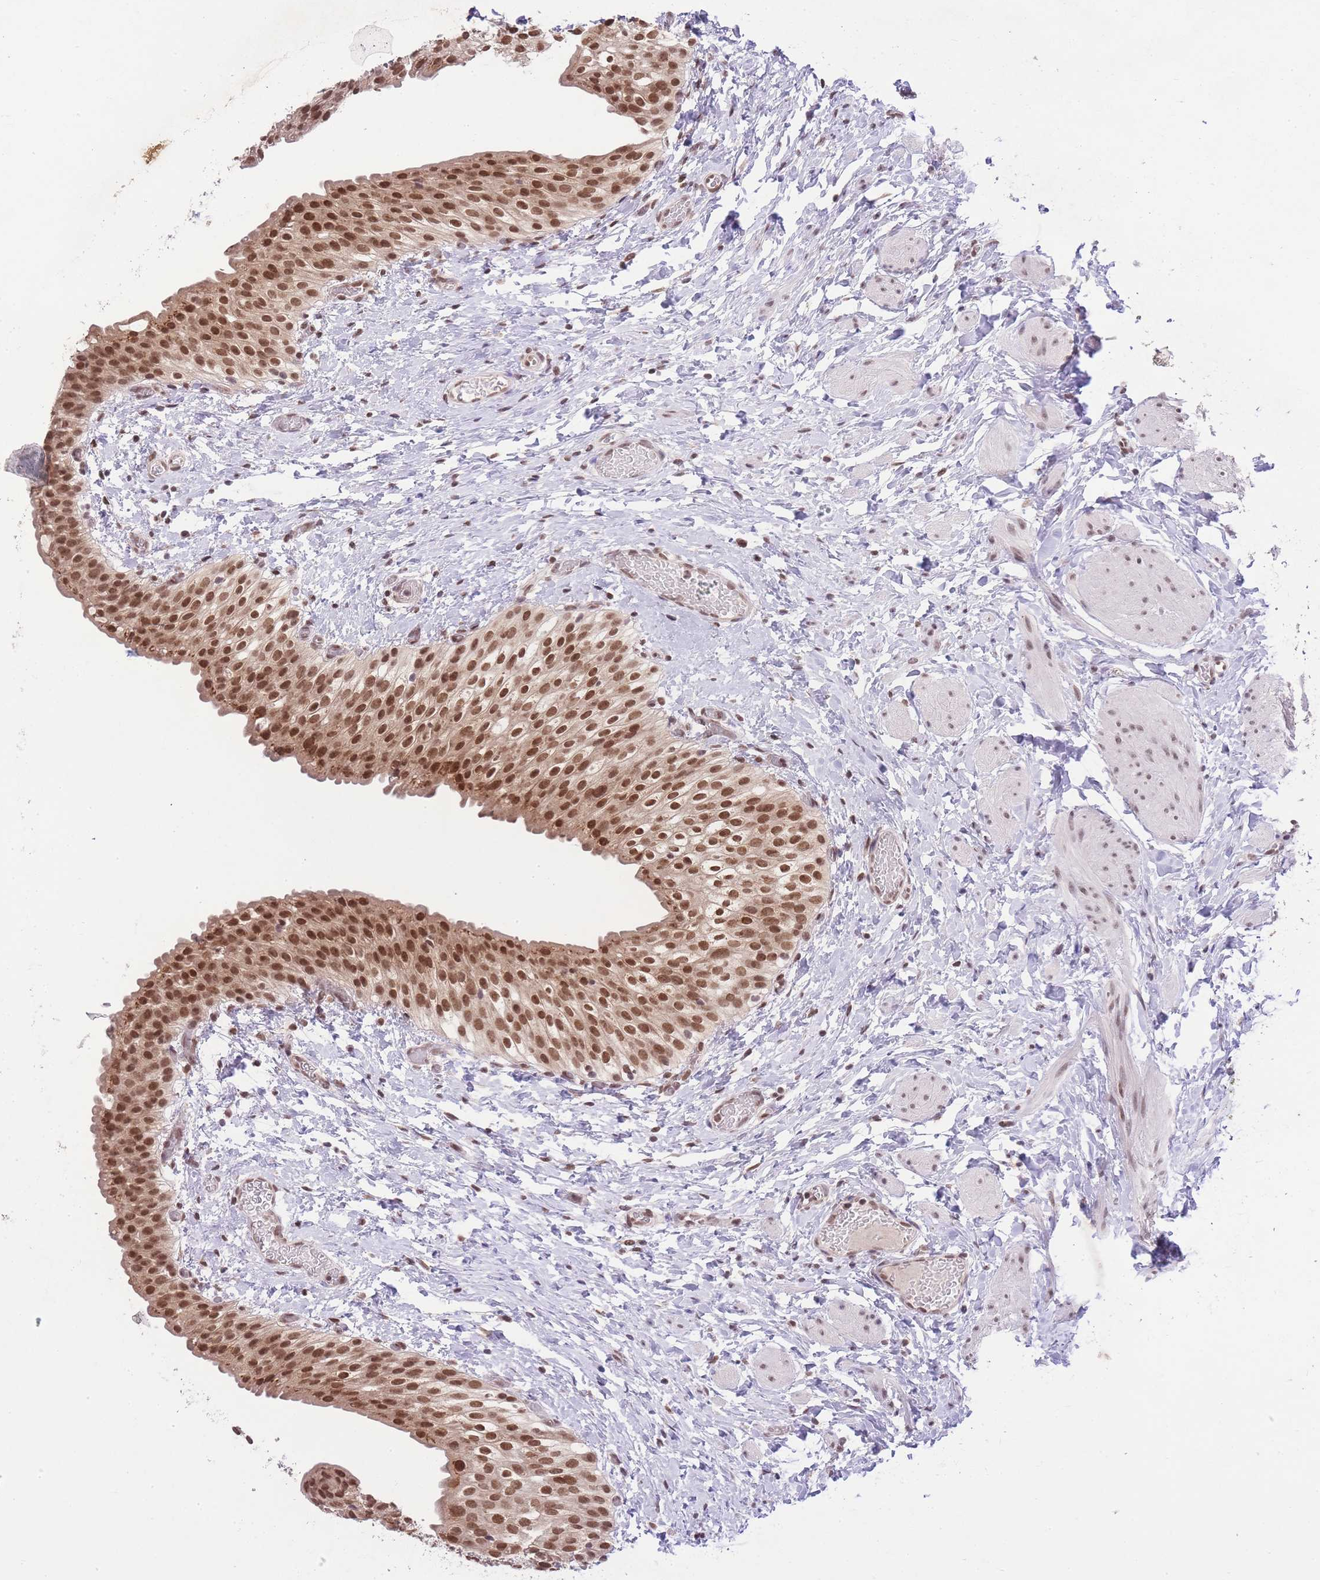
{"staining": {"intensity": "moderate", "quantity": ">75%", "location": "nuclear"}, "tissue": "urinary bladder", "cell_type": "Urothelial cells", "image_type": "normal", "snomed": [{"axis": "morphology", "description": "Normal tissue, NOS"}, {"axis": "topography", "description": "Urinary bladder"}], "caption": "The image reveals a brown stain indicating the presence of a protein in the nuclear of urothelial cells in urinary bladder.", "gene": "TMED3", "patient": {"sex": "male", "age": 1}}